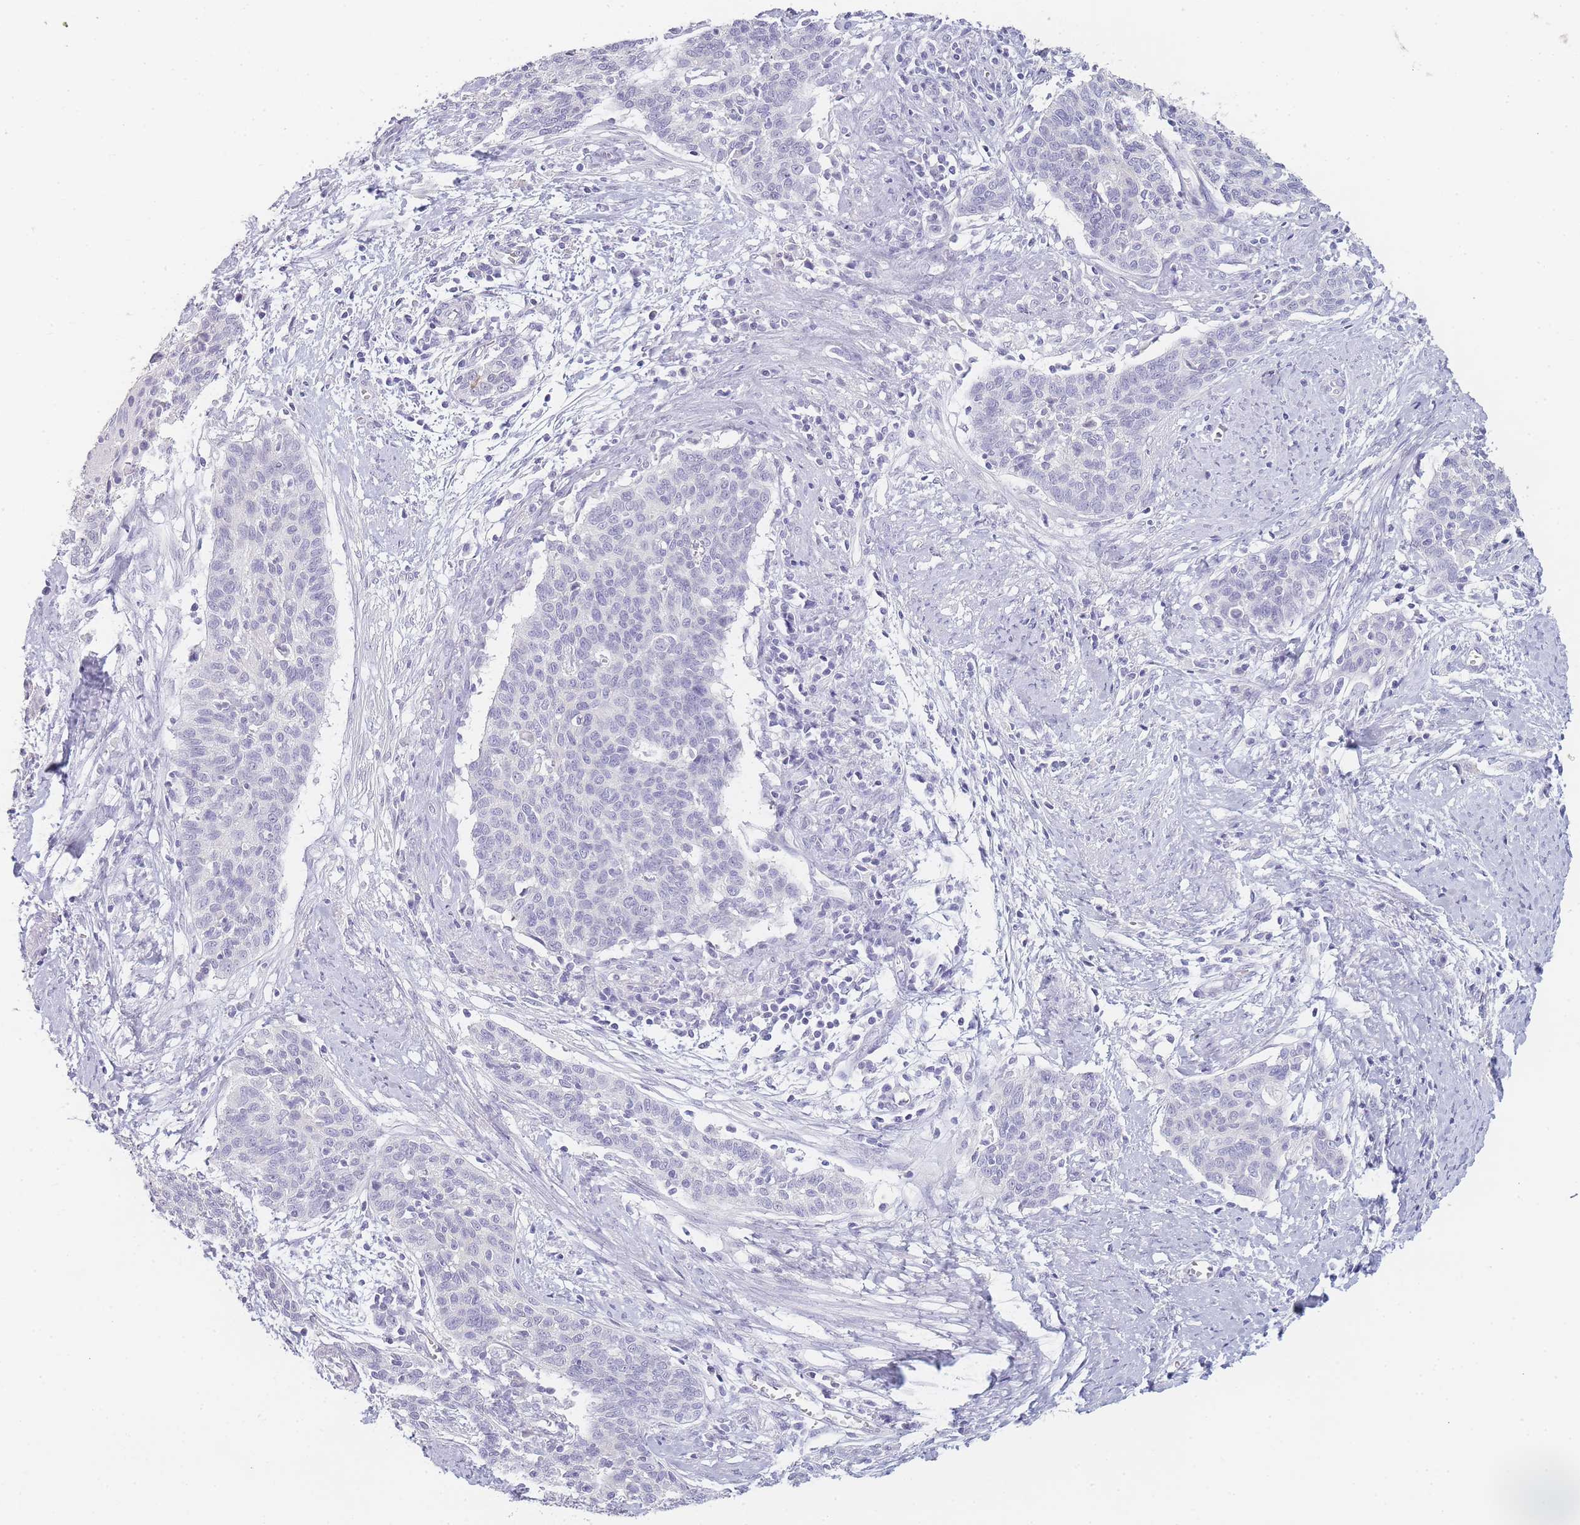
{"staining": {"intensity": "negative", "quantity": "none", "location": "none"}, "tissue": "cervical cancer", "cell_type": "Tumor cells", "image_type": "cancer", "snomed": [{"axis": "morphology", "description": "Squamous cell carcinoma, NOS"}, {"axis": "topography", "description": "Cervix"}], "caption": "The photomicrograph exhibits no staining of tumor cells in cervical cancer (squamous cell carcinoma). (Immunohistochemistry (ihc), brightfield microscopy, high magnification).", "gene": "INS", "patient": {"sex": "female", "age": 39}}